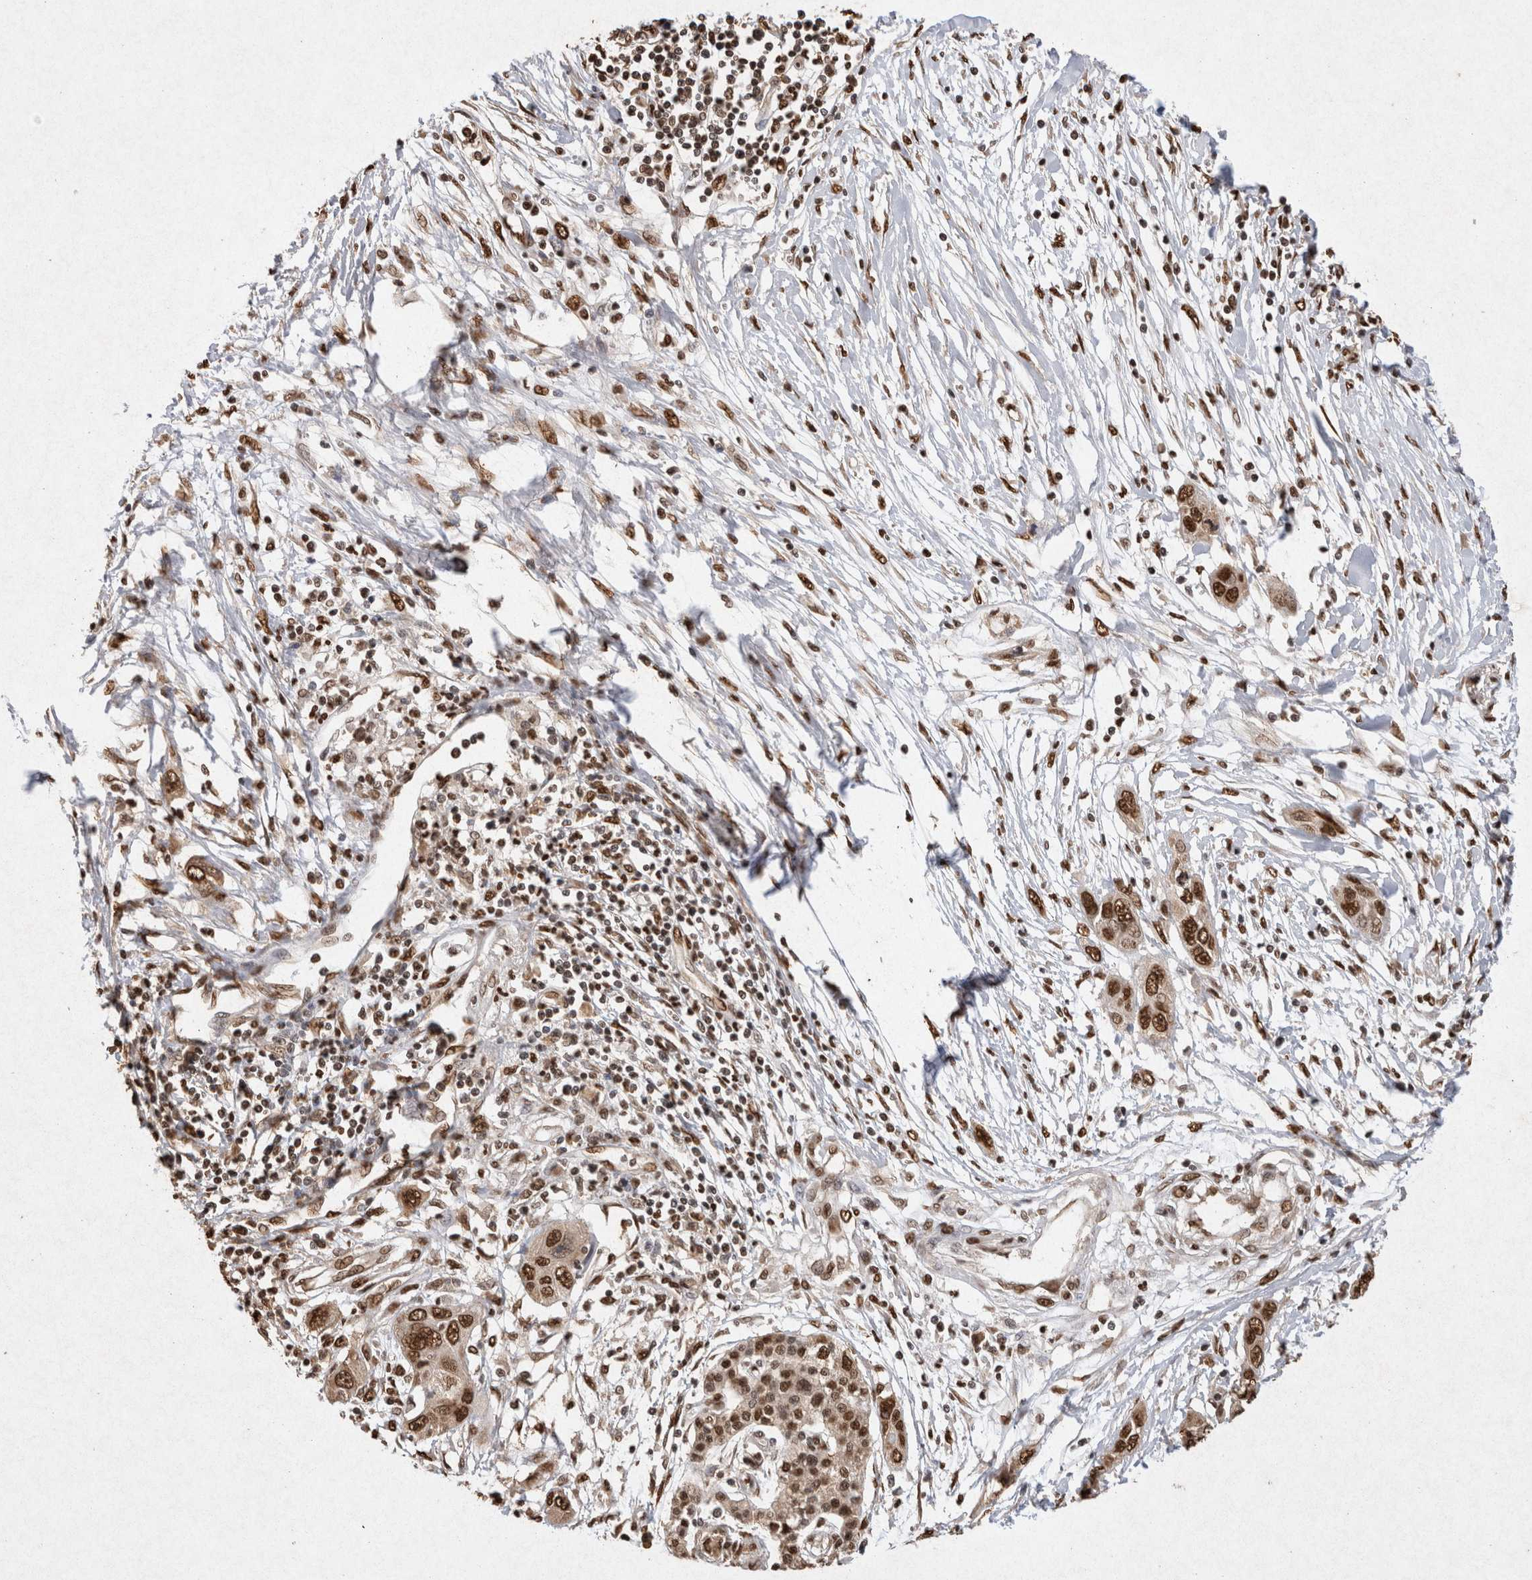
{"staining": {"intensity": "strong", "quantity": ">75%", "location": "nuclear"}, "tissue": "pancreatic cancer", "cell_type": "Tumor cells", "image_type": "cancer", "snomed": [{"axis": "morphology", "description": "Adenocarcinoma, NOS"}, {"axis": "topography", "description": "Pancreas"}], "caption": "Immunohistochemical staining of adenocarcinoma (pancreatic) demonstrates strong nuclear protein expression in about >75% of tumor cells.", "gene": "HDGF", "patient": {"sex": "female", "age": 70}}